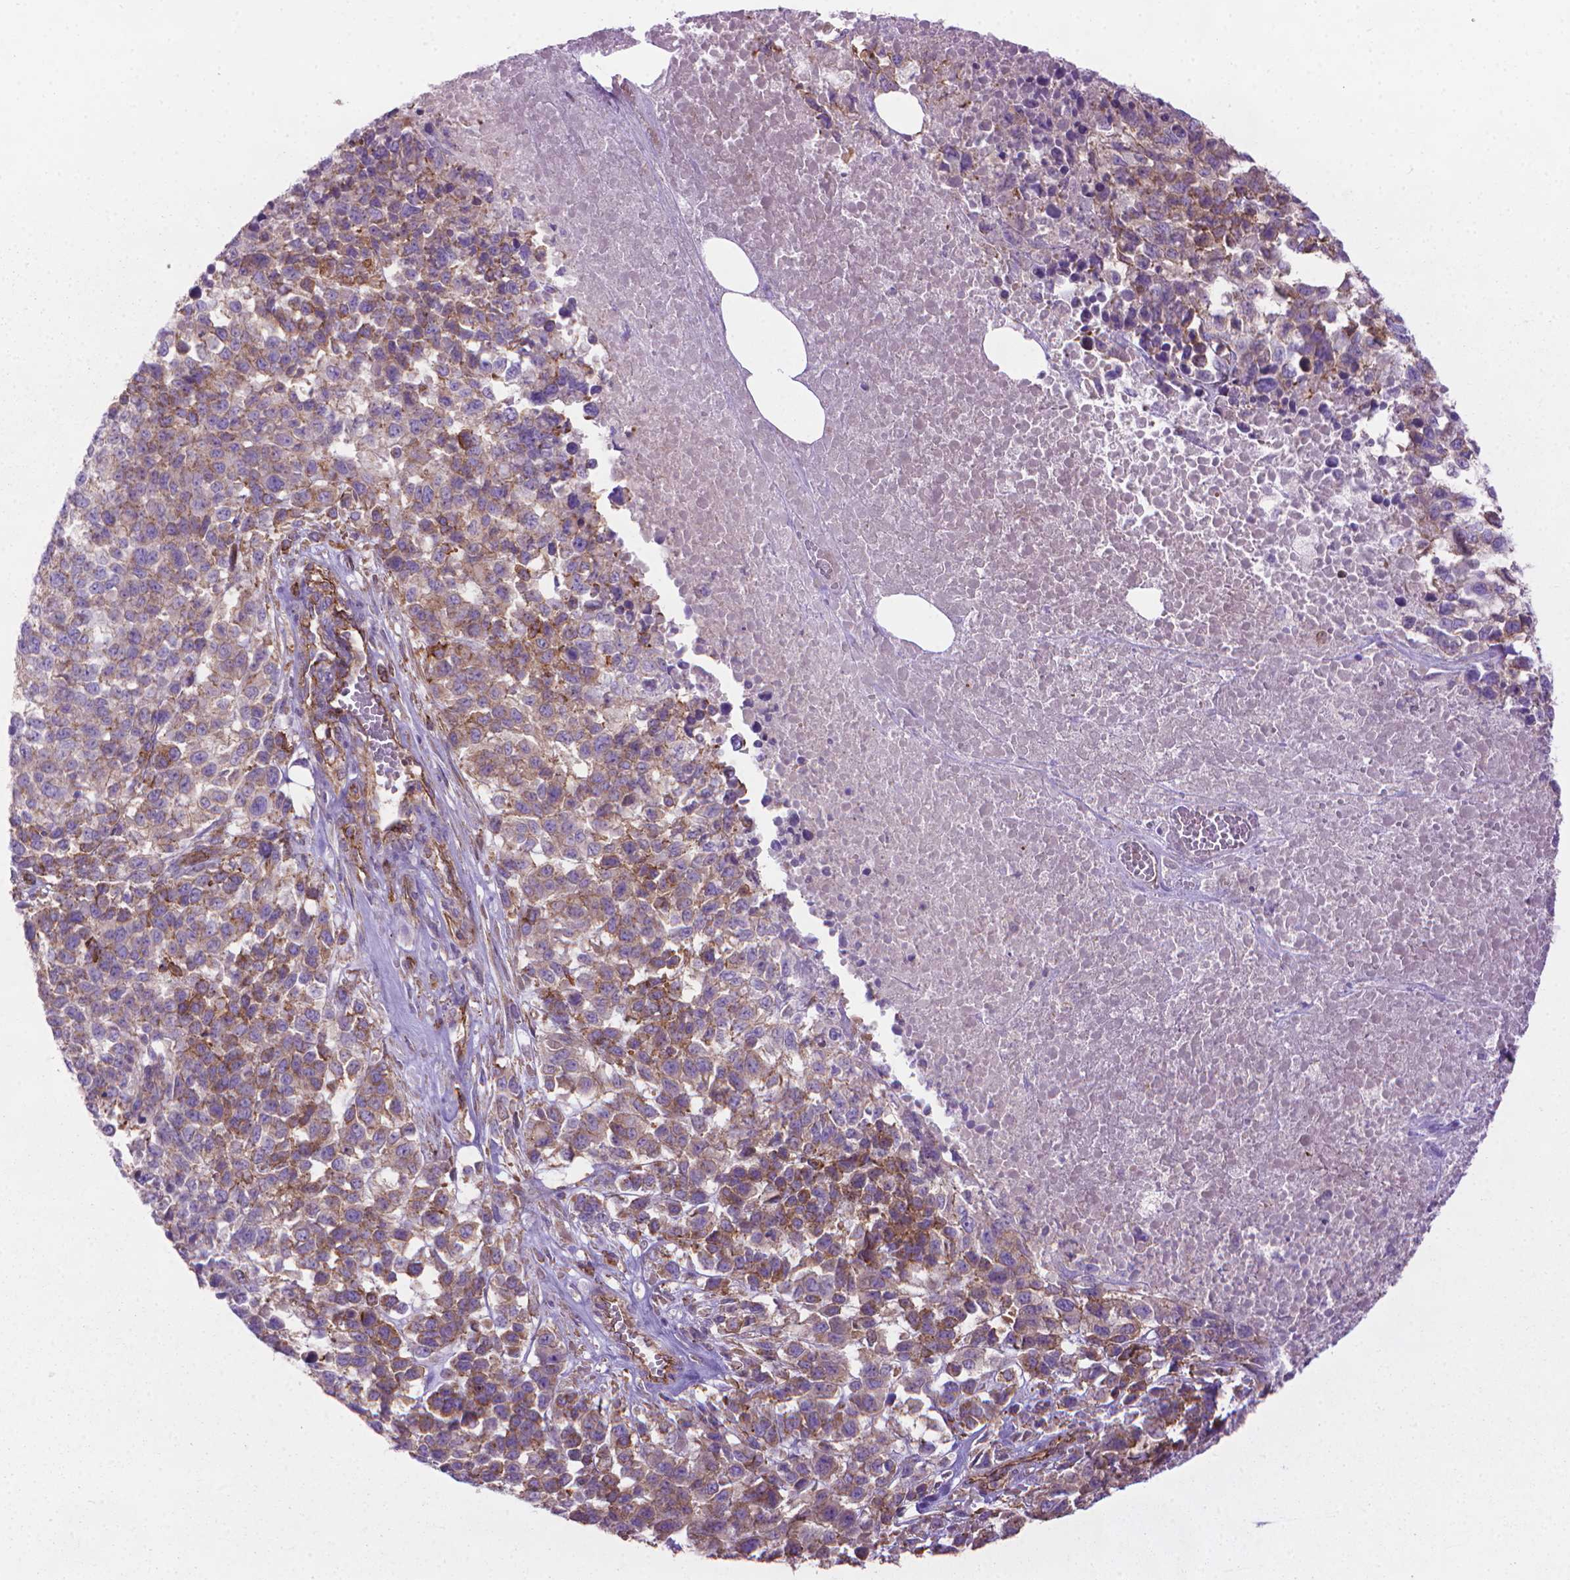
{"staining": {"intensity": "weak", "quantity": ">75%", "location": "cytoplasmic/membranous"}, "tissue": "melanoma", "cell_type": "Tumor cells", "image_type": "cancer", "snomed": [{"axis": "morphology", "description": "Malignant melanoma, Metastatic site"}, {"axis": "topography", "description": "Skin"}], "caption": "Melanoma stained for a protein reveals weak cytoplasmic/membranous positivity in tumor cells.", "gene": "TENT5A", "patient": {"sex": "male", "age": 84}}